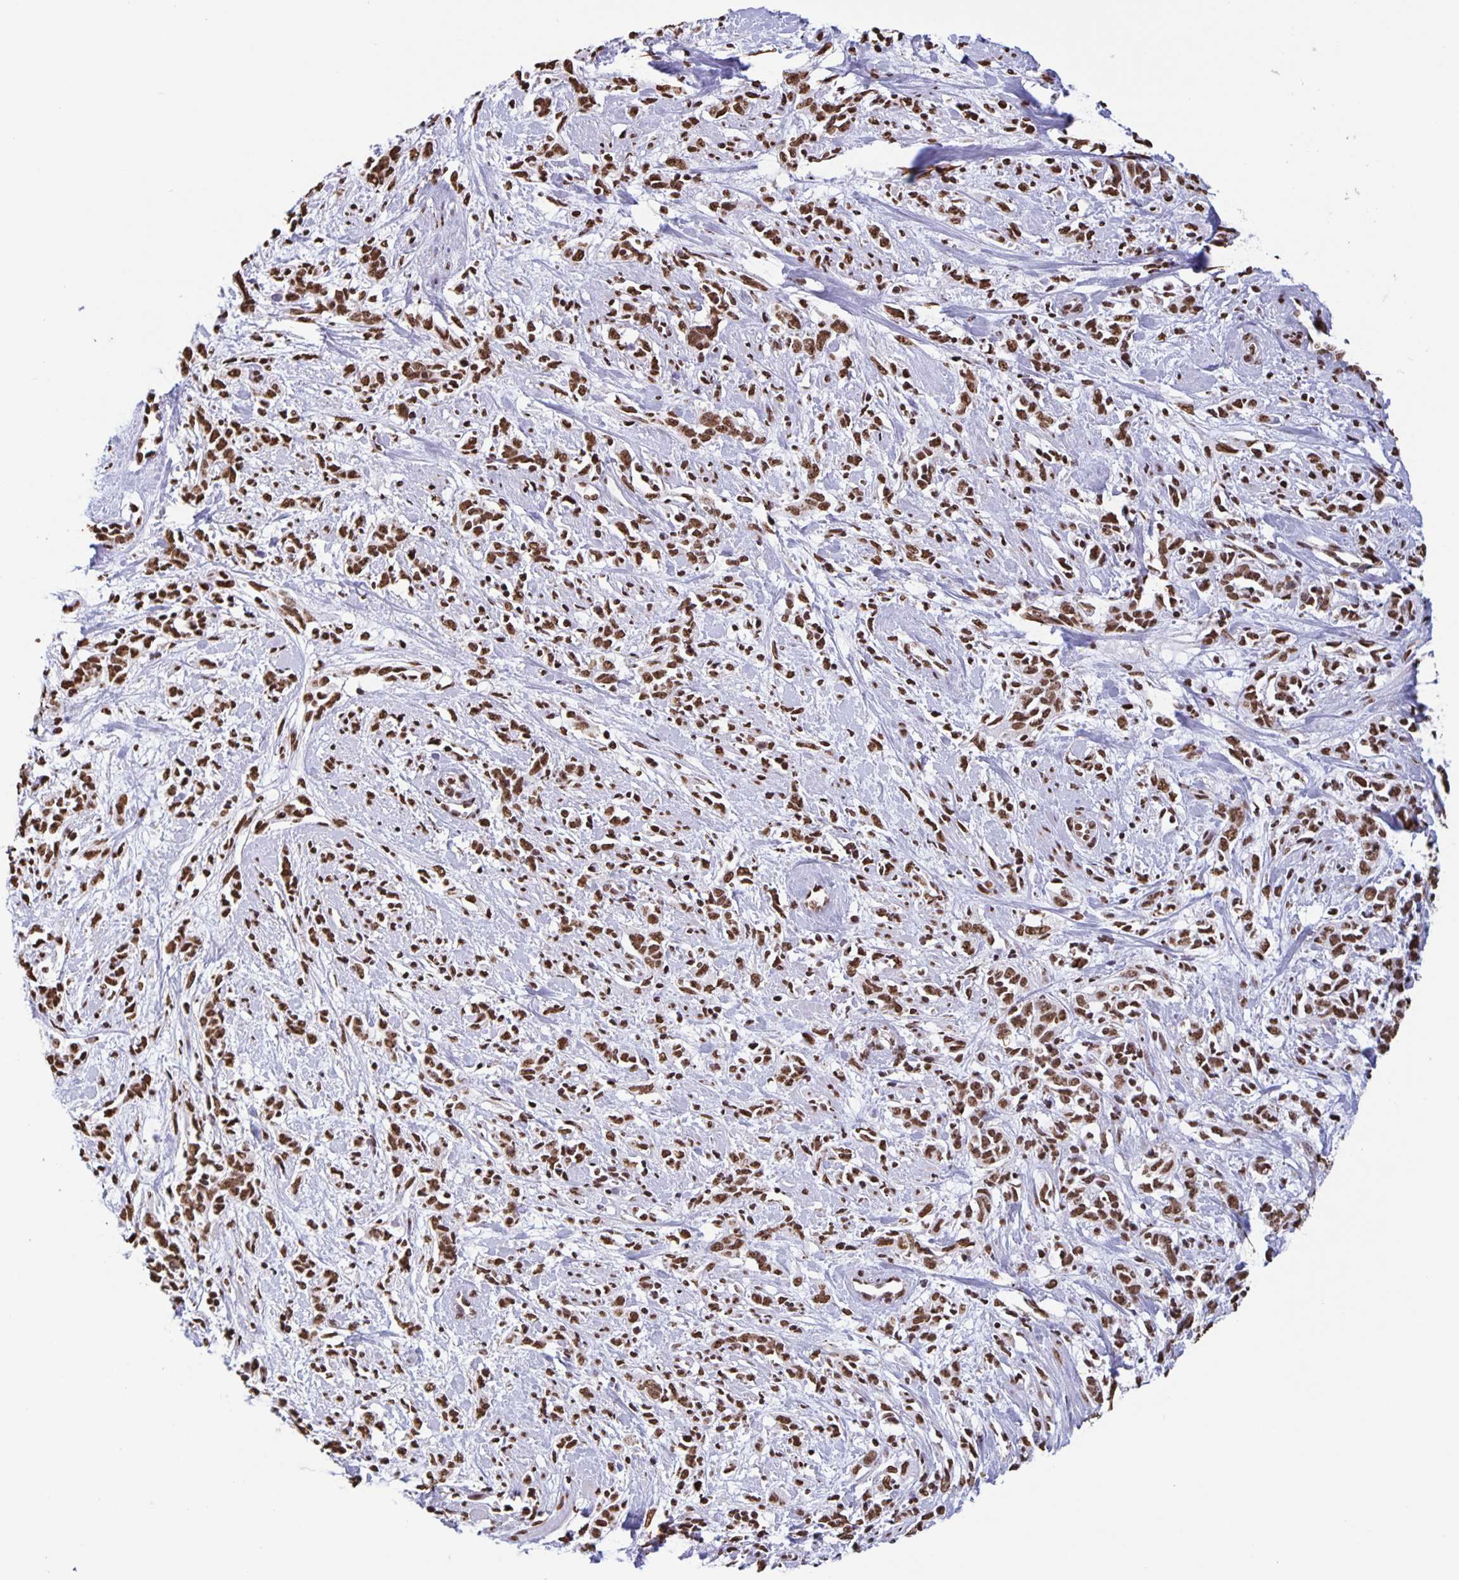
{"staining": {"intensity": "moderate", "quantity": ">75%", "location": "nuclear"}, "tissue": "cervical cancer", "cell_type": "Tumor cells", "image_type": "cancer", "snomed": [{"axis": "morphology", "description": "Adenocarcinoma, NOS"}, {"axis": "topography", "description": "Cervix"}], "caption": "There is medium levels of moderate nuclear expression in tumor cells of cervical cancer, as demonstrated by immunohistochemical staining (brown color).", "gene": "DUT", "patient": {"sex": "female", "age": 40}}